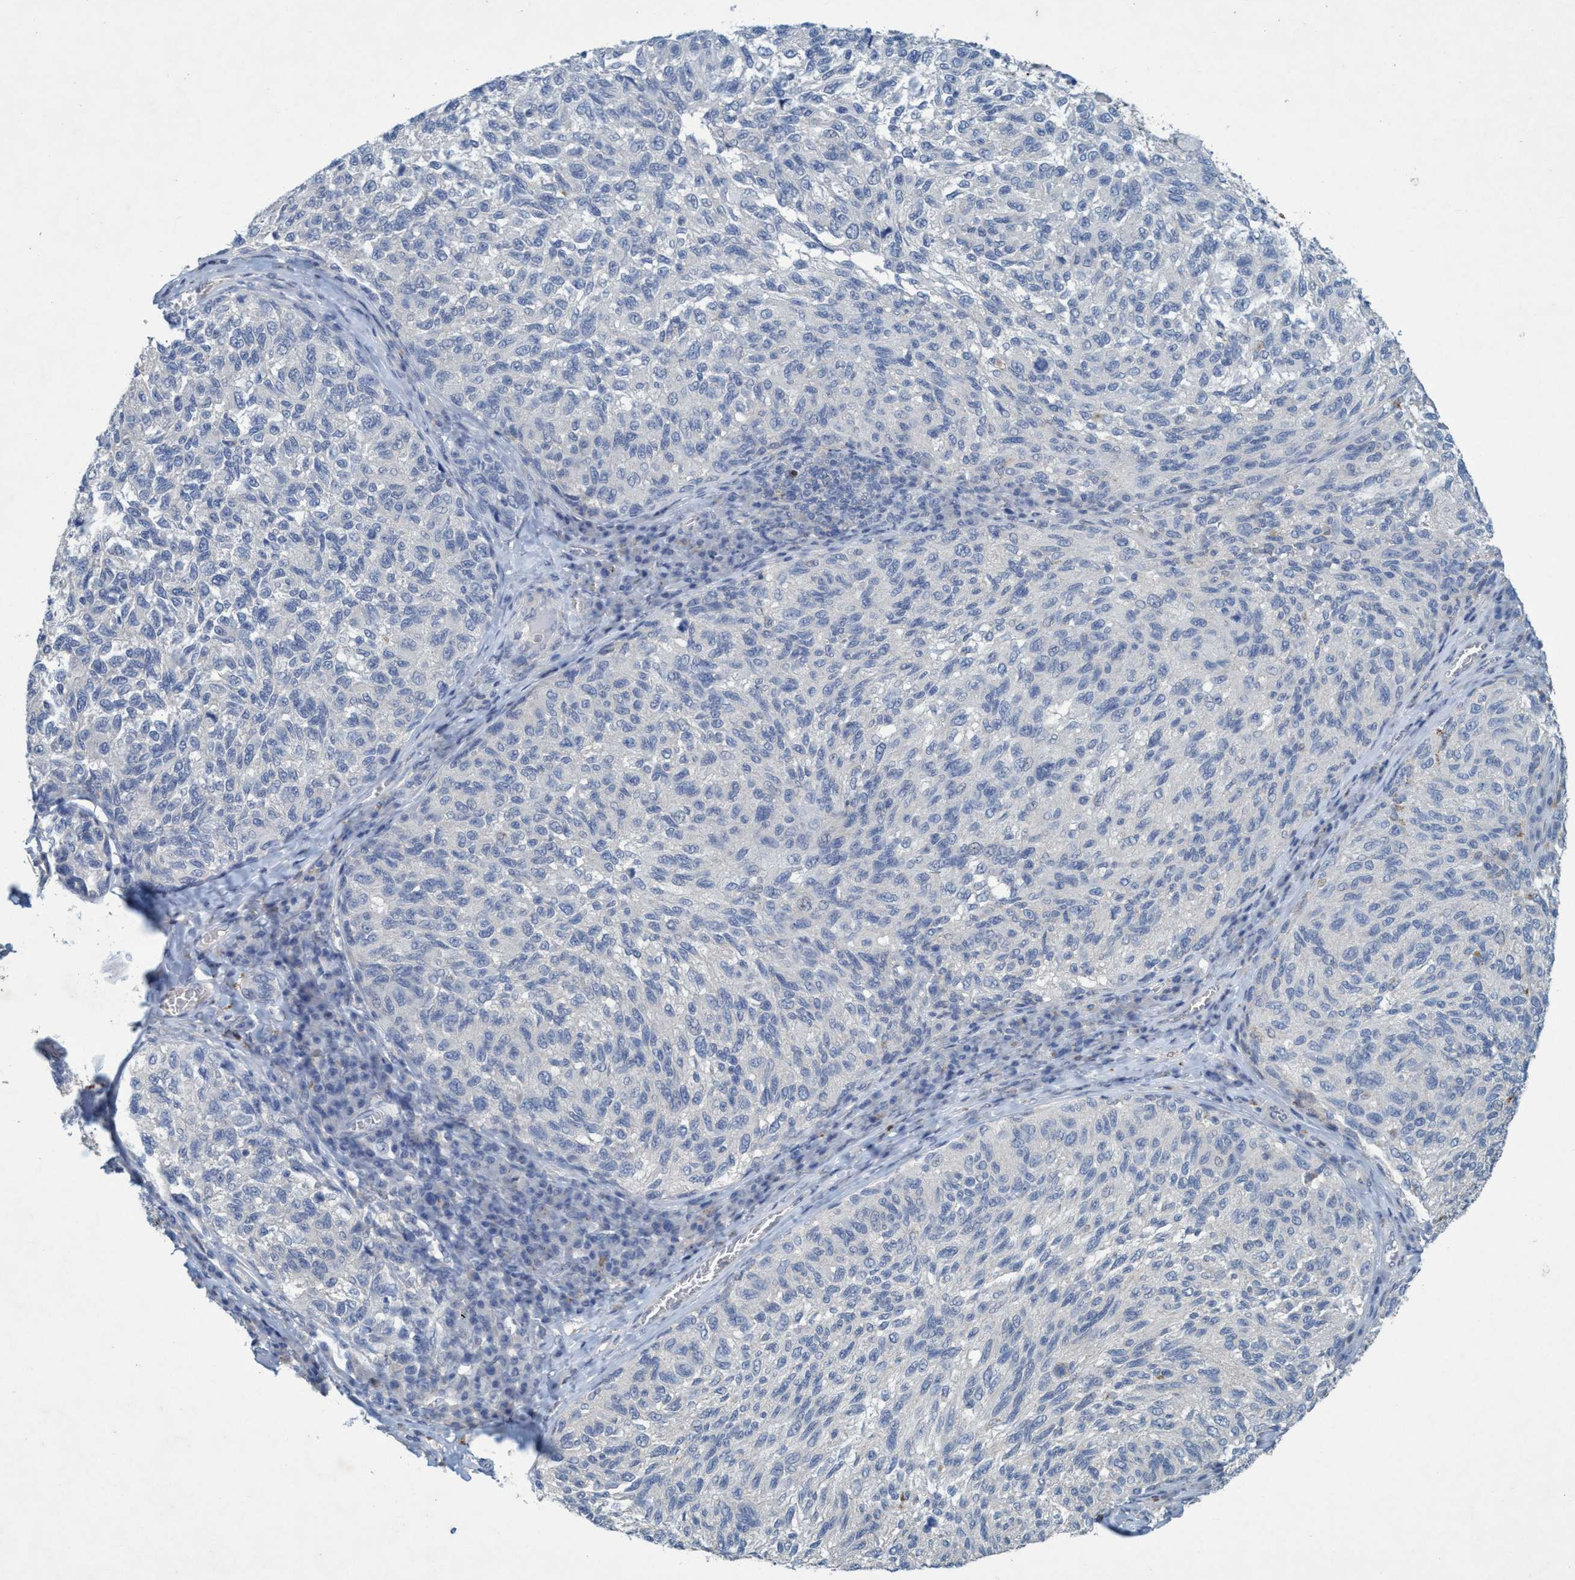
{"staining": {"intensity": "negative", "quantity": "none", "location": "none"}, "tissue": "melanoma", "cell_type": "Tumor cells", "image_type": "cancer", "snomed": [{"axis": "morphology", "description": "Malignant melanoma, NOS"}, {"axis": "topography", "description": "Skin"}], "caption": "Immunohistochemical staining of malignant melanoma demonstrates no significant expression in tumor cells.", "gene": "RNF208", "patient": {"sex": "female", "age": 73}}